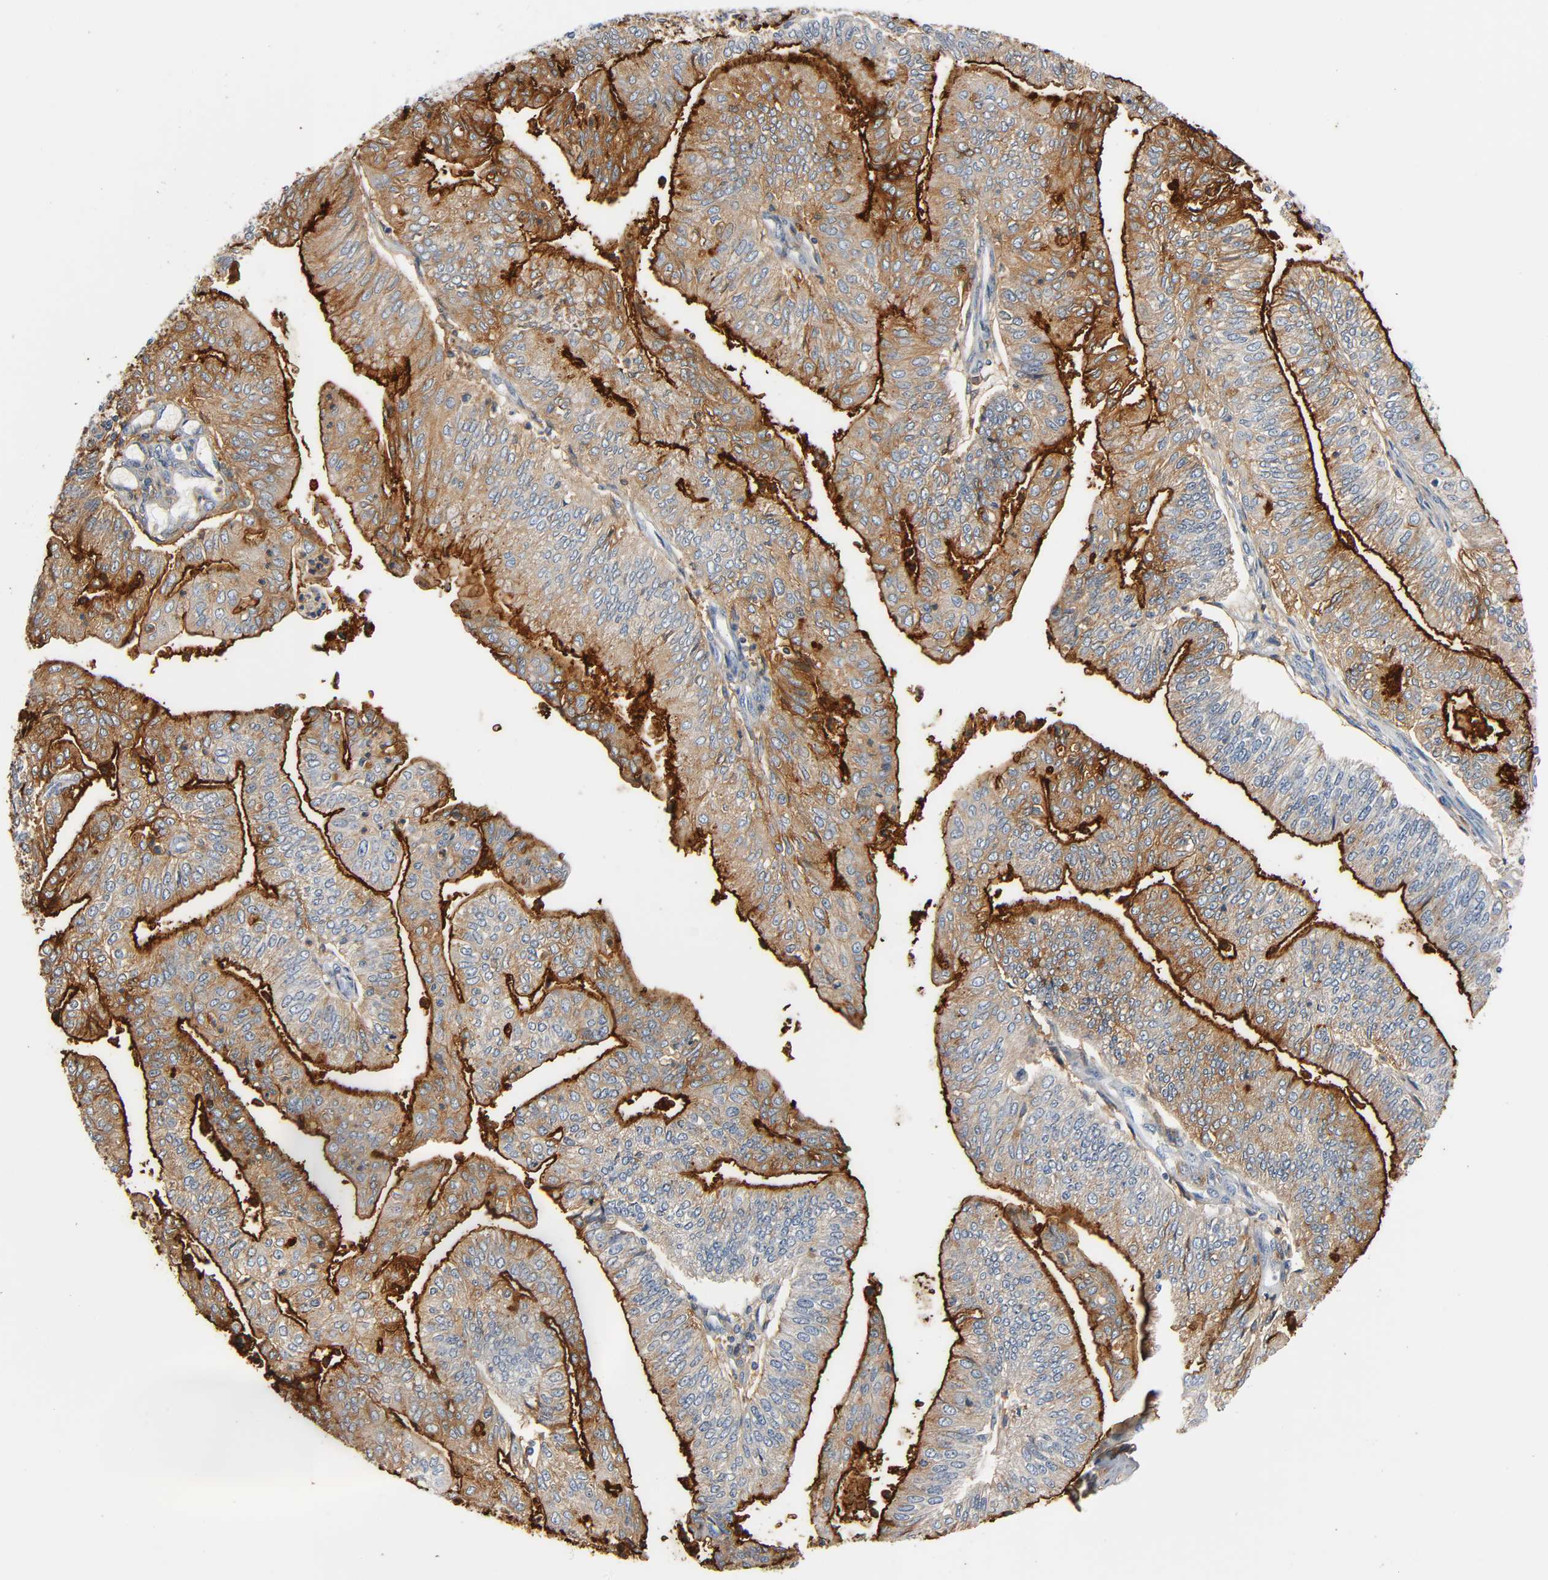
{"staining": {"intensity": "strong", "quantity": ">75%", "location": "cytoplasmic/membranous"}, "tissue": "endometrial cancer", "cell_type": "Tumor cells", "image_type": "cancer", "snomed": [{"axis": "morphology", "description": "Adenocarcinoma, NOS"}, {"axis": "topography", "description": "Endometrium"}], "caption": "Strong cytoplasmic/membranous positivity is identified in approximately >75% of tumor cells in endometrial cancer (adenocarcinoma).", "gene": "ANPEP", "patient": {"sex": "female", "age": 59}}